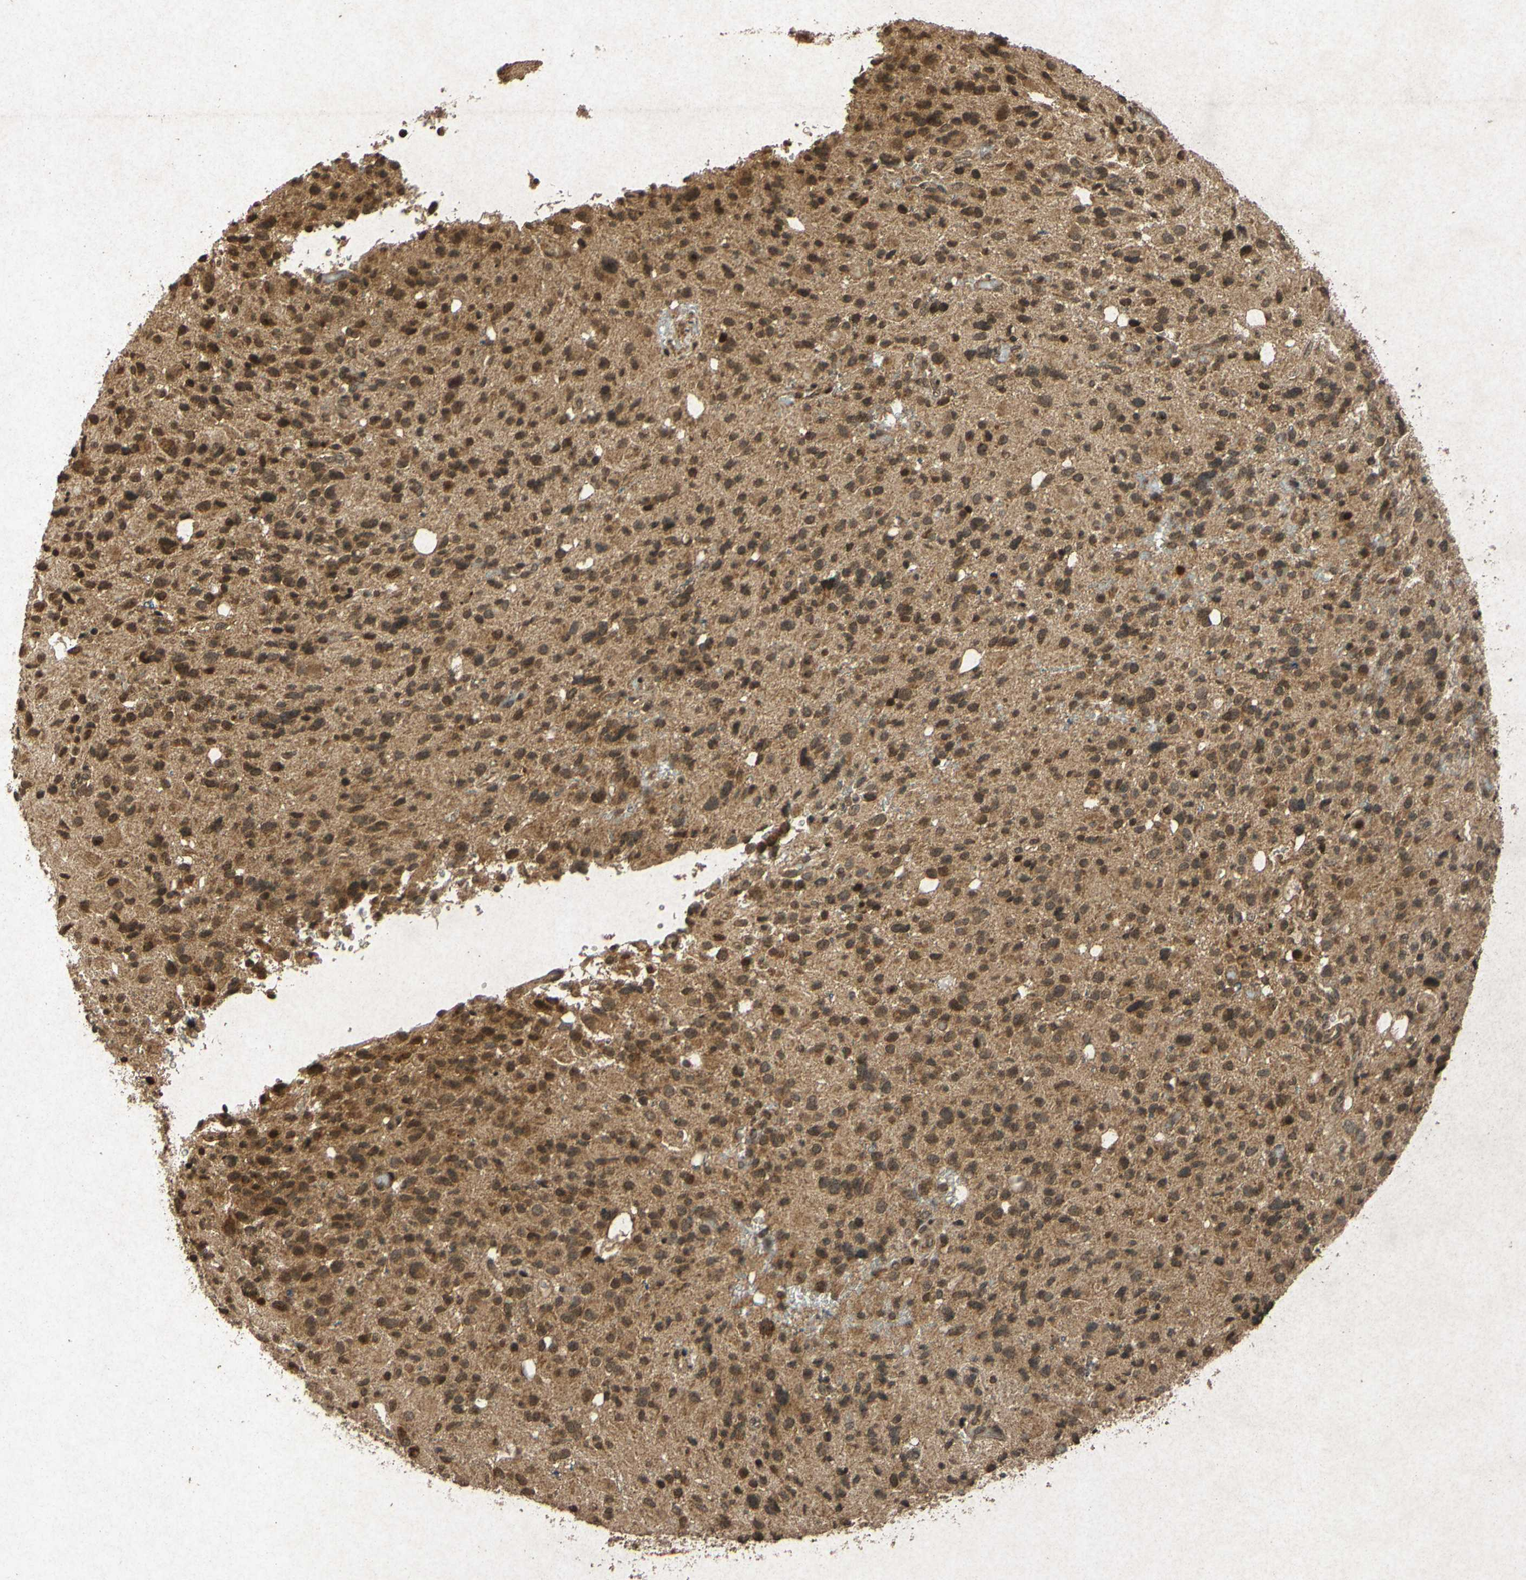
{"staining": {"intensity": "moderate", "quantity": ">75%", "location": "cytoplasmic/membranous,nuclear"}, "tissue": "glioma", "cell_type": "Tumor cells", "image_type": "cancer", "snomed": [{"axis": "morphology", "description": "Glioma, malignant, High grade"}, {"axis": "topography", "description": "Brain"}], "caption": "Glioma stained for a protein (brown) shows moderate cytoplasmic/membranous and nuclear positive staining in approximately >75% of tumor cells.", "gene": "ATP6V1H", "patient": {"sex": "male", "age": 48}}